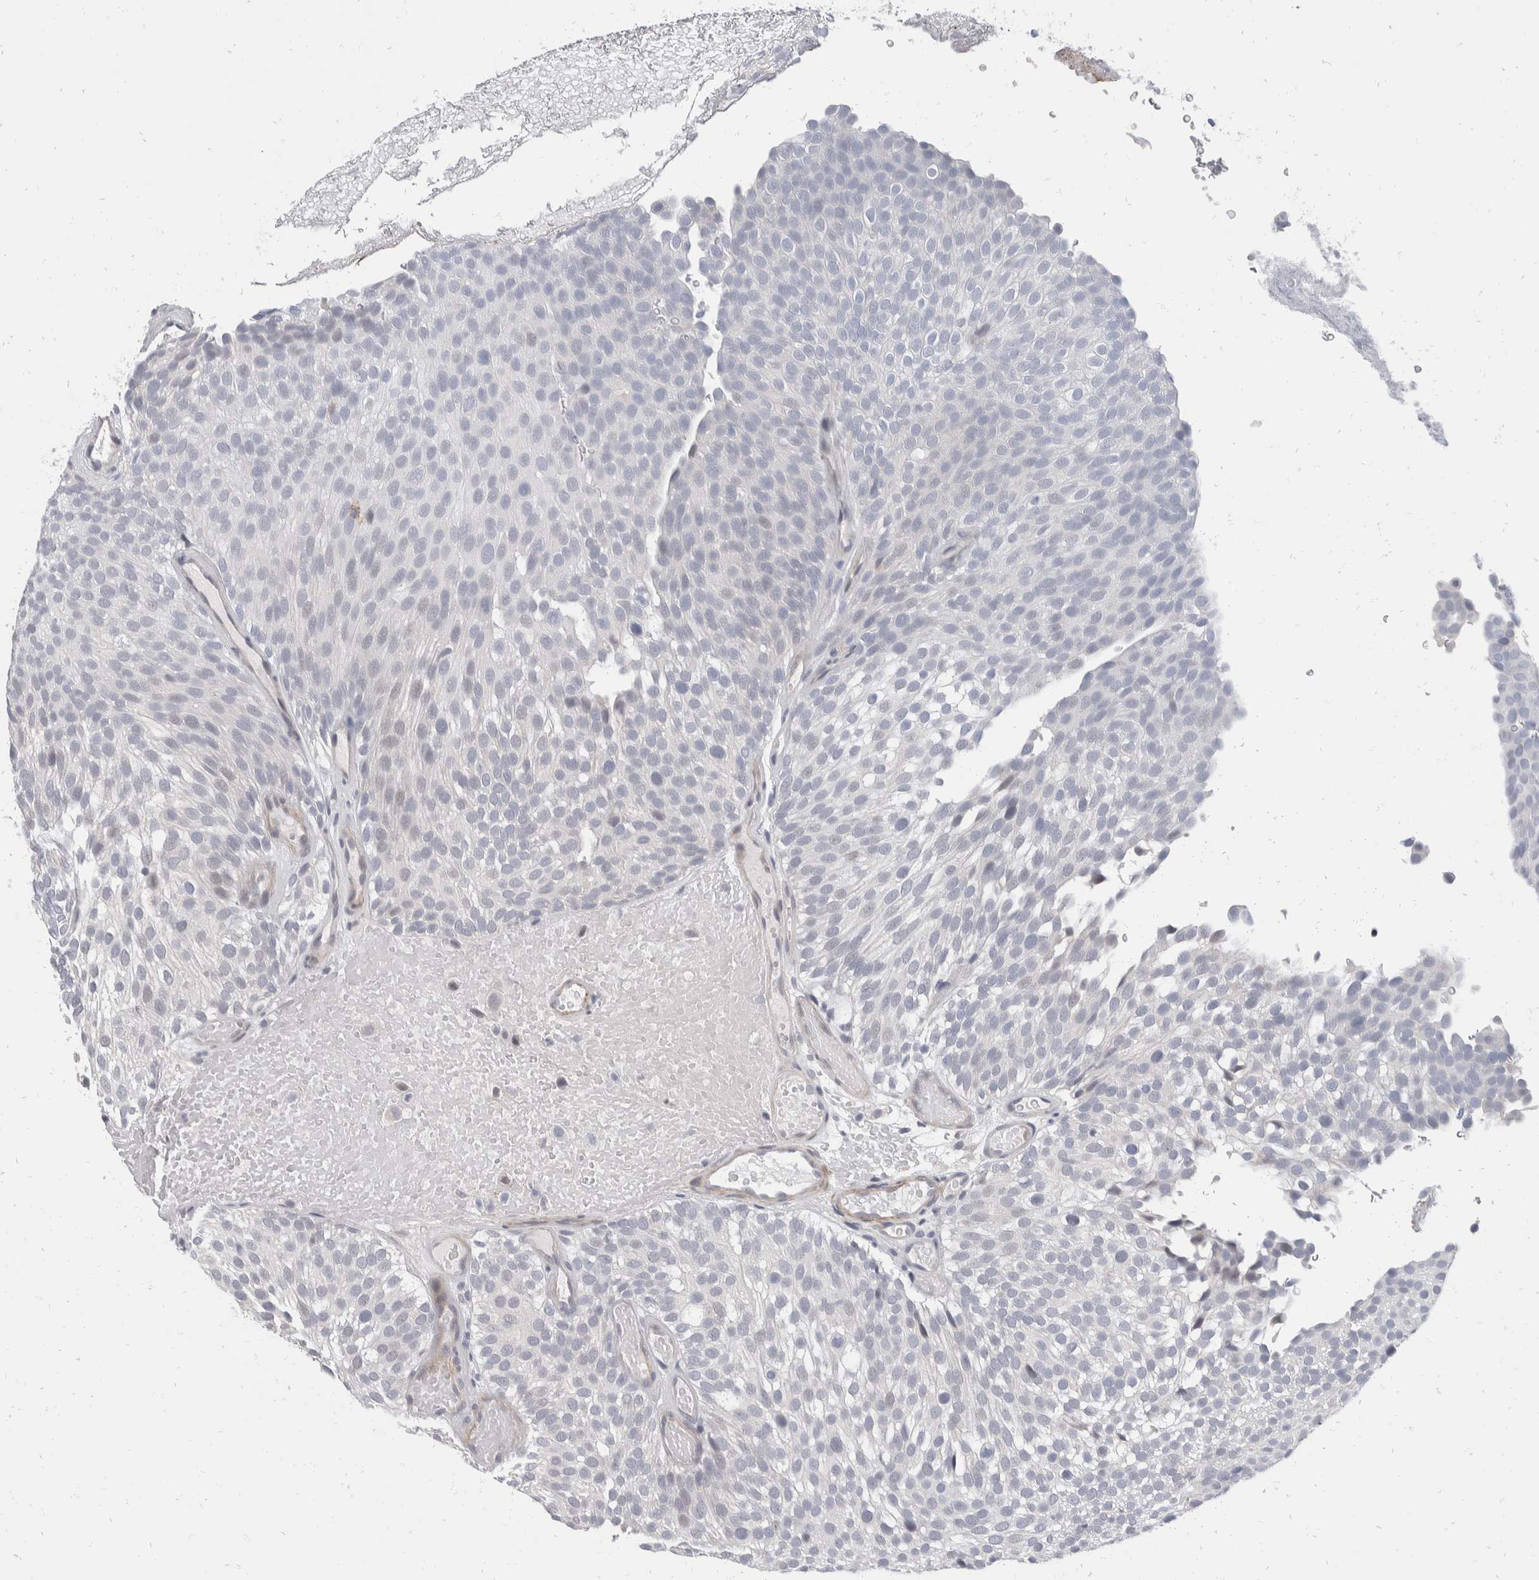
{"staining": {"intensity": "negative", "quantity": "none", "location": "none"}, "tissue": "urothelial cancer", "cell_type": "Tumor cells", "image_type": "cancer", "snomed": [{"axis": "morphology", "description": "Urothelial carcinoma, Low grade"}, {"axis": "topography", "description": "Urinary bladder"}], "caption": "An immunohistochemistry (IHC) photomicrograph of low-grade urothelial carcinoma is shown. There is no staining in tumor cells of low-grade urothelial carcinoma.", "gene": "CATSPERD", "patient": {"sex": "male", "age": 78}}